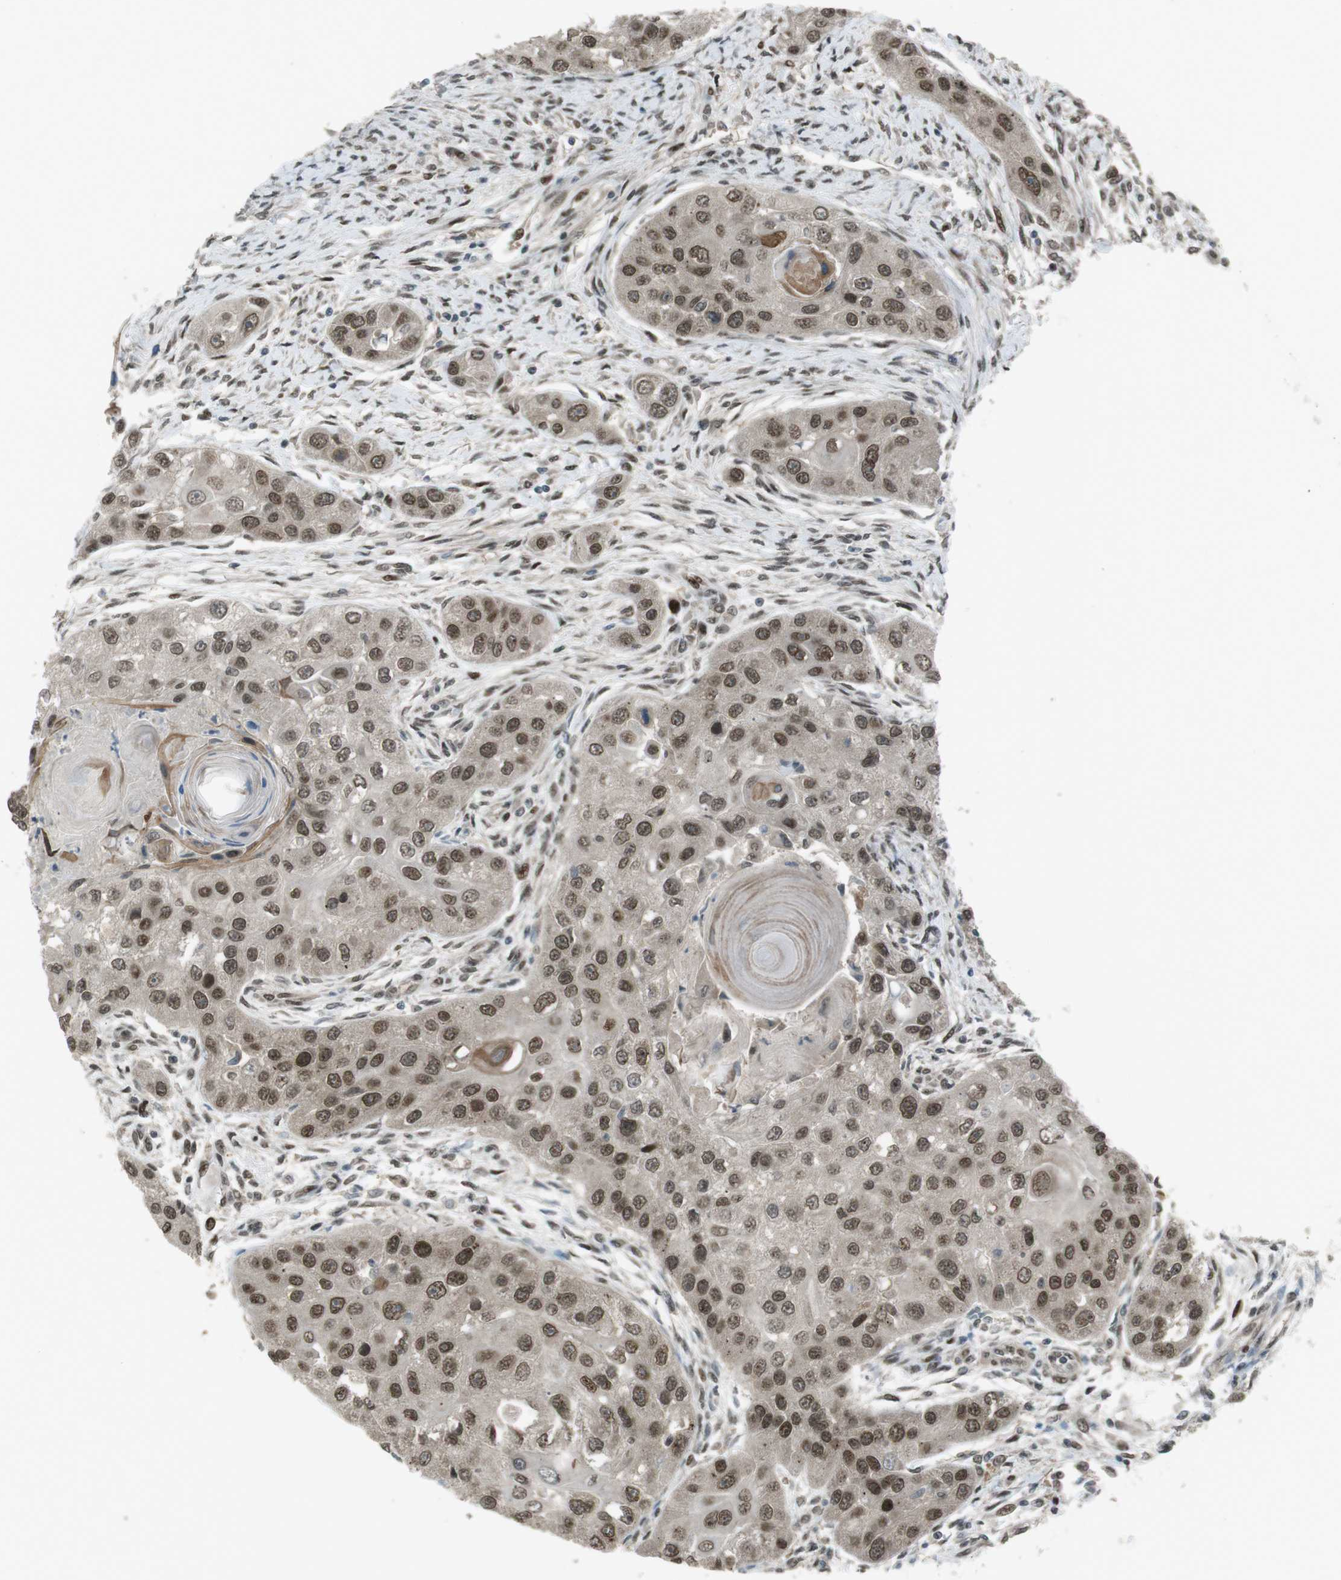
{"staining": {"intensity": "moderate", "quantity": ">75%", "location": "nuclear"}, "tissue": "head and neck cancer", "cell_type": "Tumor cells", "image_type": "cancer", "snomed": [{"axis": "morphology", "description": "Normal tissue, NOS"}, {"axis": "morphology", "description": "Squamous cell carcinoma, NOS"}, {"axis": "topography", "description": "Skeletal muscle"}, {"axis": "topography", "description": "Head-Neck"}], "caption": "Approximately >75% of tumor cells in head and neck cancer exhibit moderate nuclear protein staining as visualized by brown immunohistochemical staining.", "gene": "SLITRK5", "patient": {"sex": "male", "age": 51}}